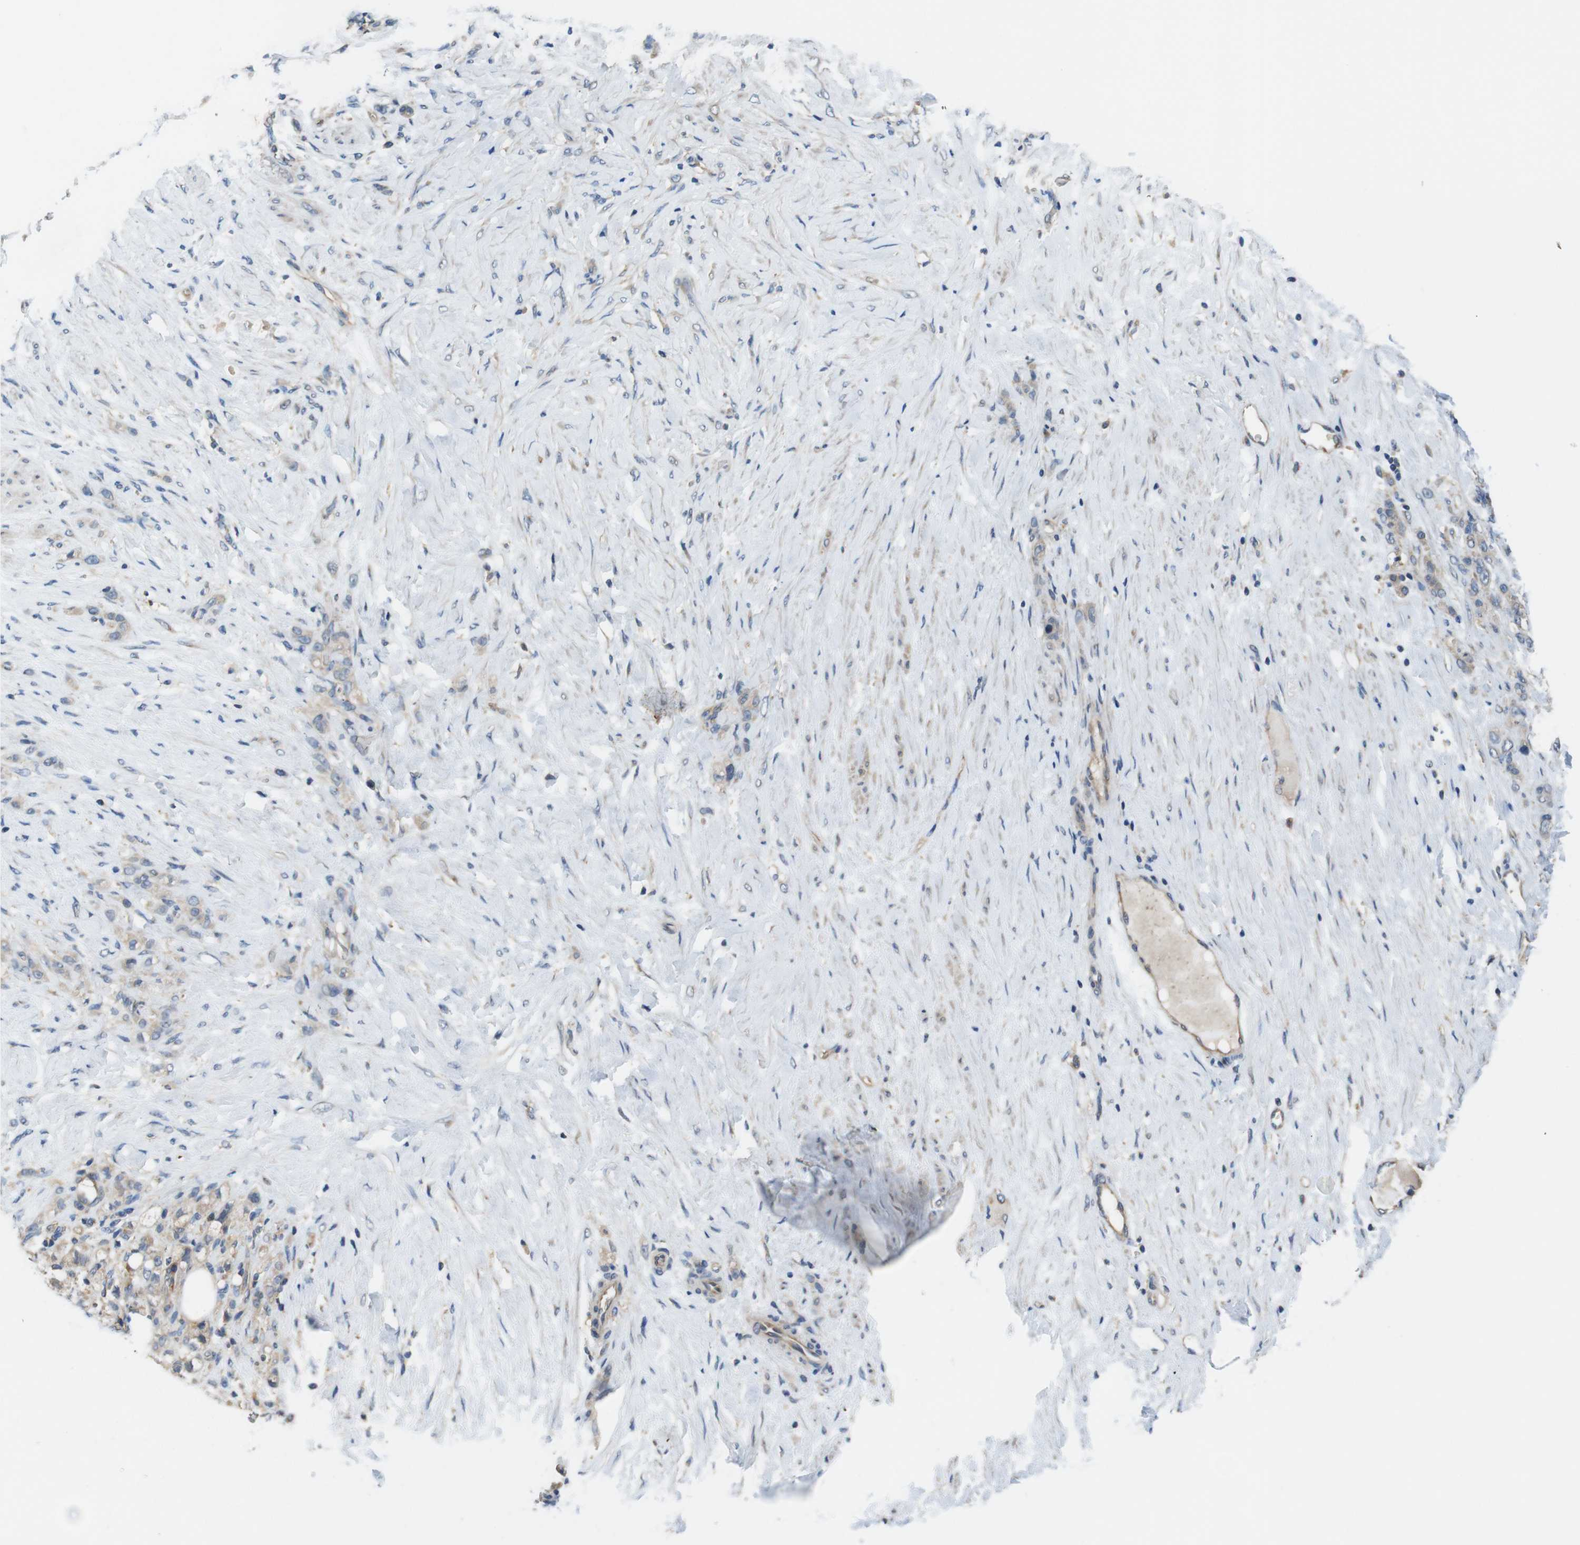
{"staining": {"intensity": "weak", "quantity": "<25%", "location": "cytoplasmic/membranous"}, "tissue": "stomach cancer", "cell_type": "Tumor cells", "image_type": "cancer", "snomed": [{"axis": "morphology", "description": "Adenocarcinoma, NOS"}, {"axis": "topography", "description": "Stomach"}], "caption": "Adenocarcinoma (stomach) stained for a protein using immunohistochemistry (IHC) exhibits no expression tumor cells.", "gene": "DCTN1", "patient": {"sex": "male", "age": 82}}